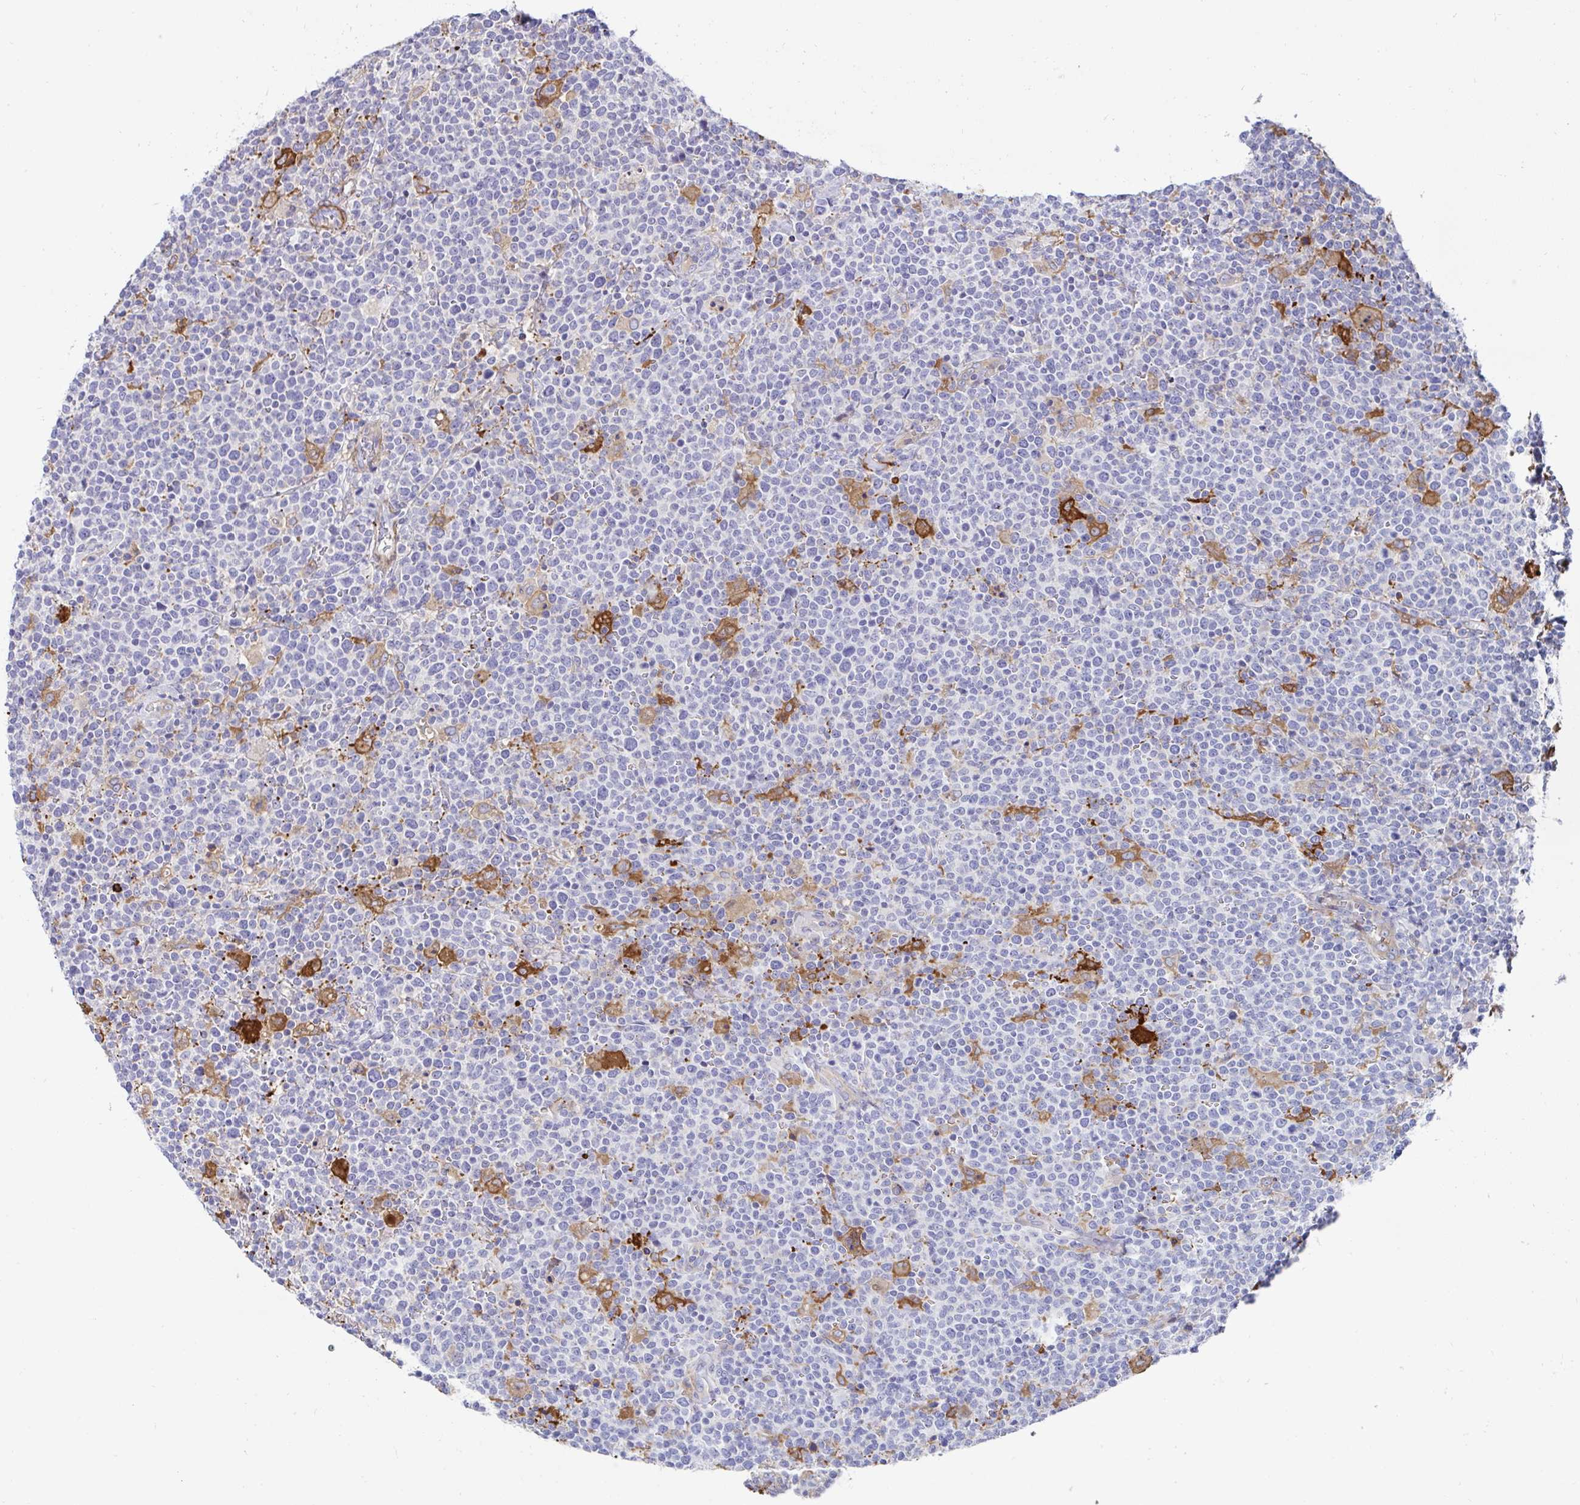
{"staining": {"intensity": "negative", "quantity": "none", "location": "none"}, "tissue": "lymphoma", "cell_type": "Tumor cells", "image_type": "cancer", "snomed": [{"axis": "morphology", "description": "Malignant lymphoma, non-Hodgkin's type, High grade"}, {"axis": "topography", "description": "Lymph node"}], "caption": "Protein analysis of high-grade malignant lymphoma, non-Hodgkin's type displays no significant positivity in tumor cells.", "gene": "FBXL13", "patient": {"sex": "male", "age": 61}}